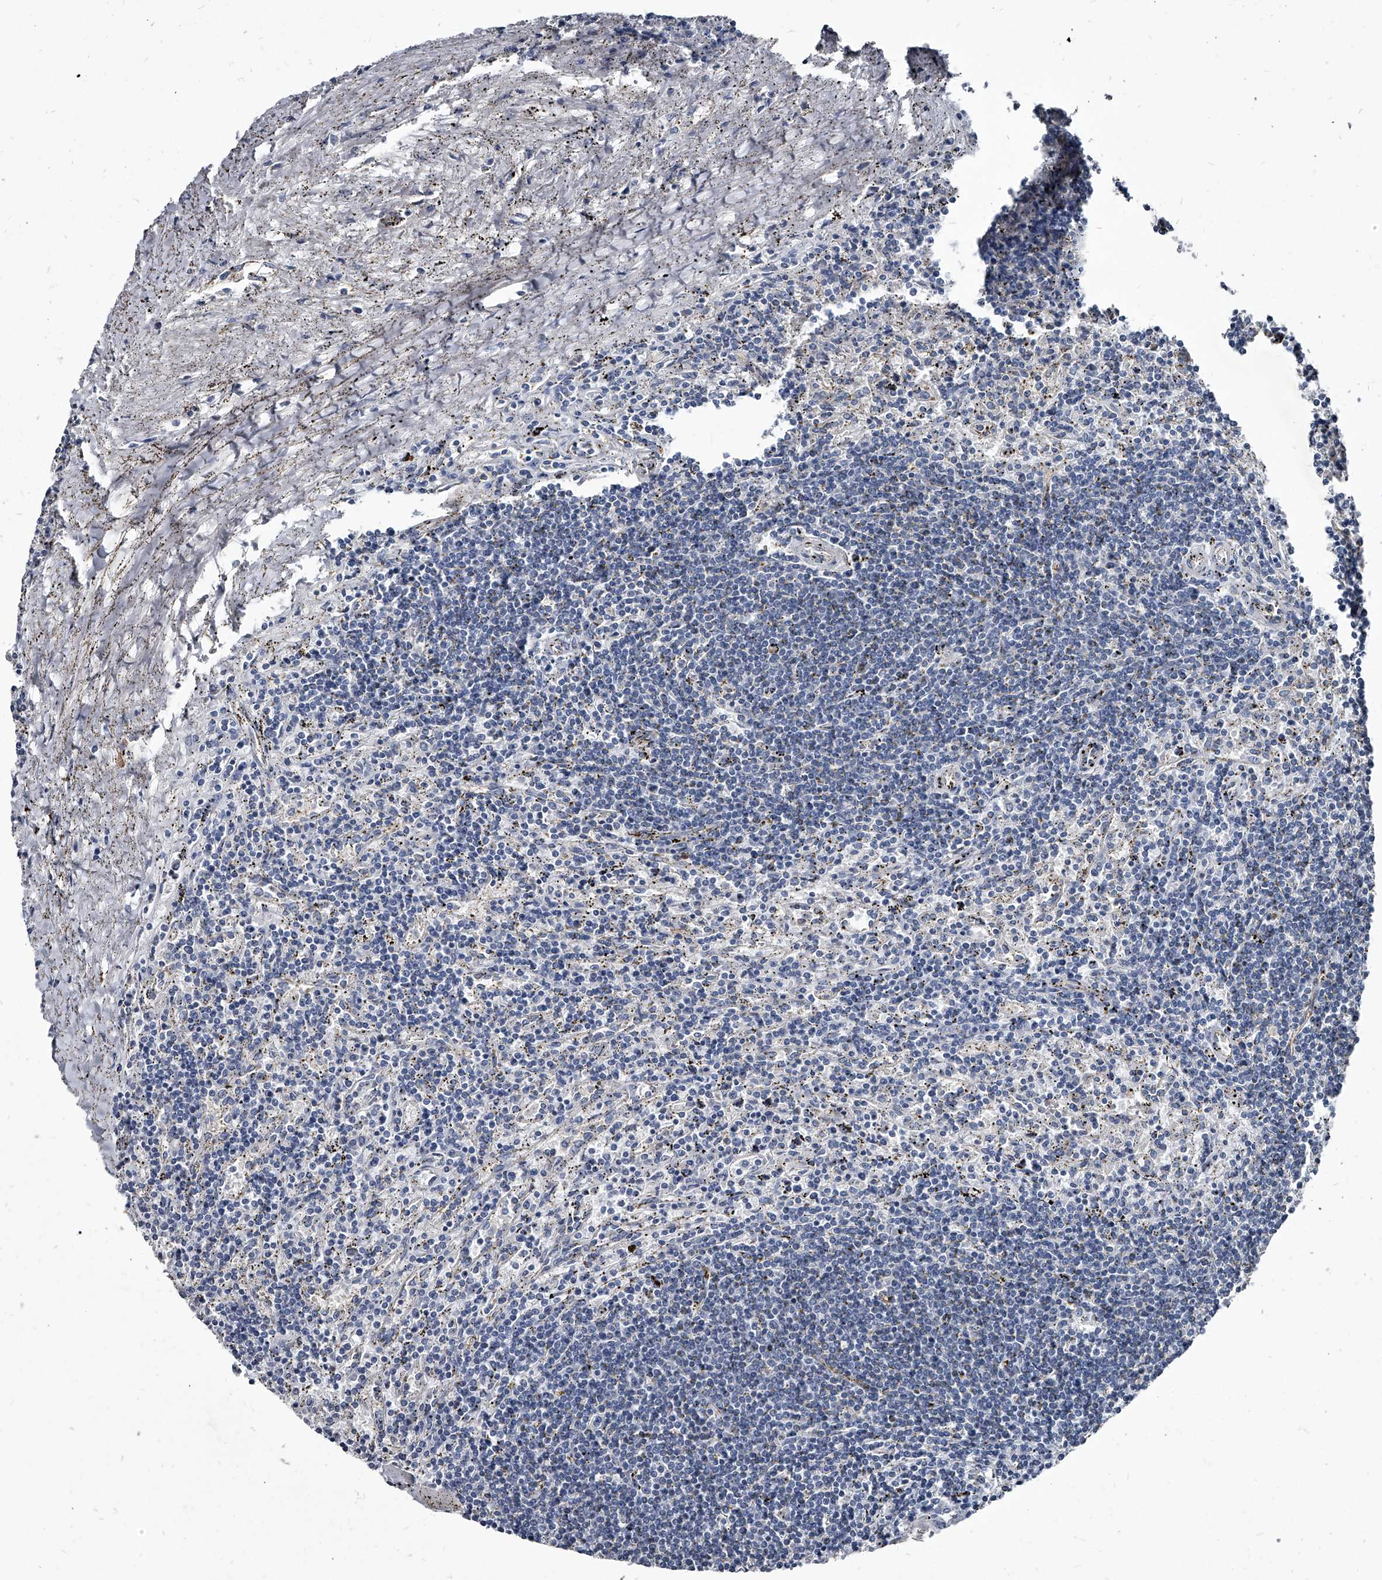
{"staining": {"intensity": "negative", "quantity": "none", "location": "none"}, "tissue": "lymphoma", "cell_type": "Tumor cells", "image_type": "cancer", "snomed": [{"axis": "morphology", "description": "Malignant lymphoma, non-Hodgkin's type, Low grade"}, {"axis": "topography", "description": "Spleen"}], "caption": "Tumor cells show no significant protein staining in lymphoma.", "gene": "PGLYRP3", "patient": {"sex": "male", "age": 76}}